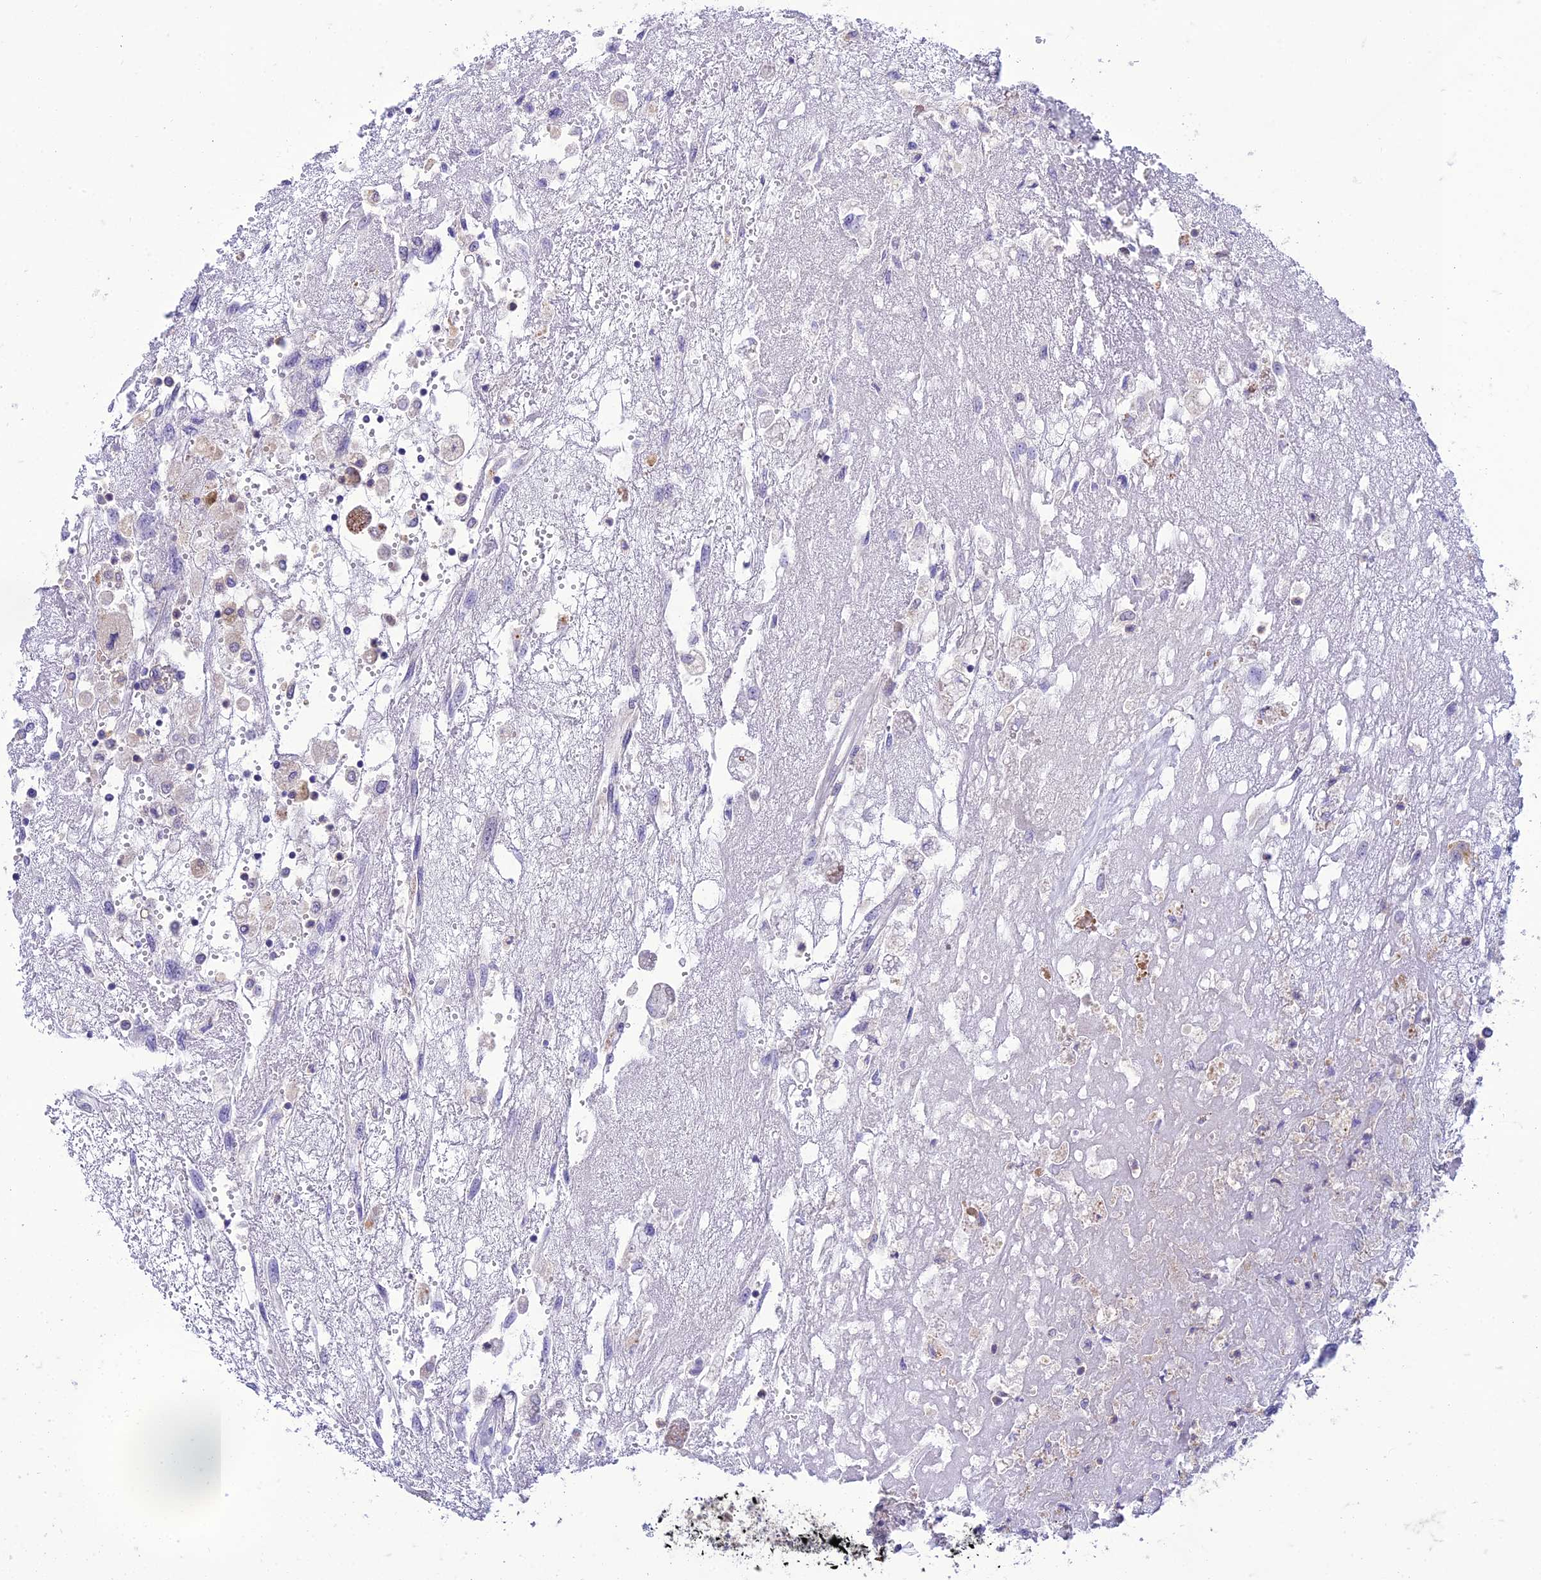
{"staining": {"intensity": "negative", "quantity": "none", "location": "none"}, "tissue": "renal cancer", "cell_type": "Tumor cells", "image_type": "cancer", "snomed": [{"axis": "morphology", "description": "Adenocarcinoma, NOS"}, {"axis": "topography", "description": "Kidney"}], "caption": "This is an immunohistochemistry (IHC) histopathology image of human renal cancer. There is no staining in tumor cells.", "gene": "IRAK3", "patient": {"sex": "female", "age": 52}}